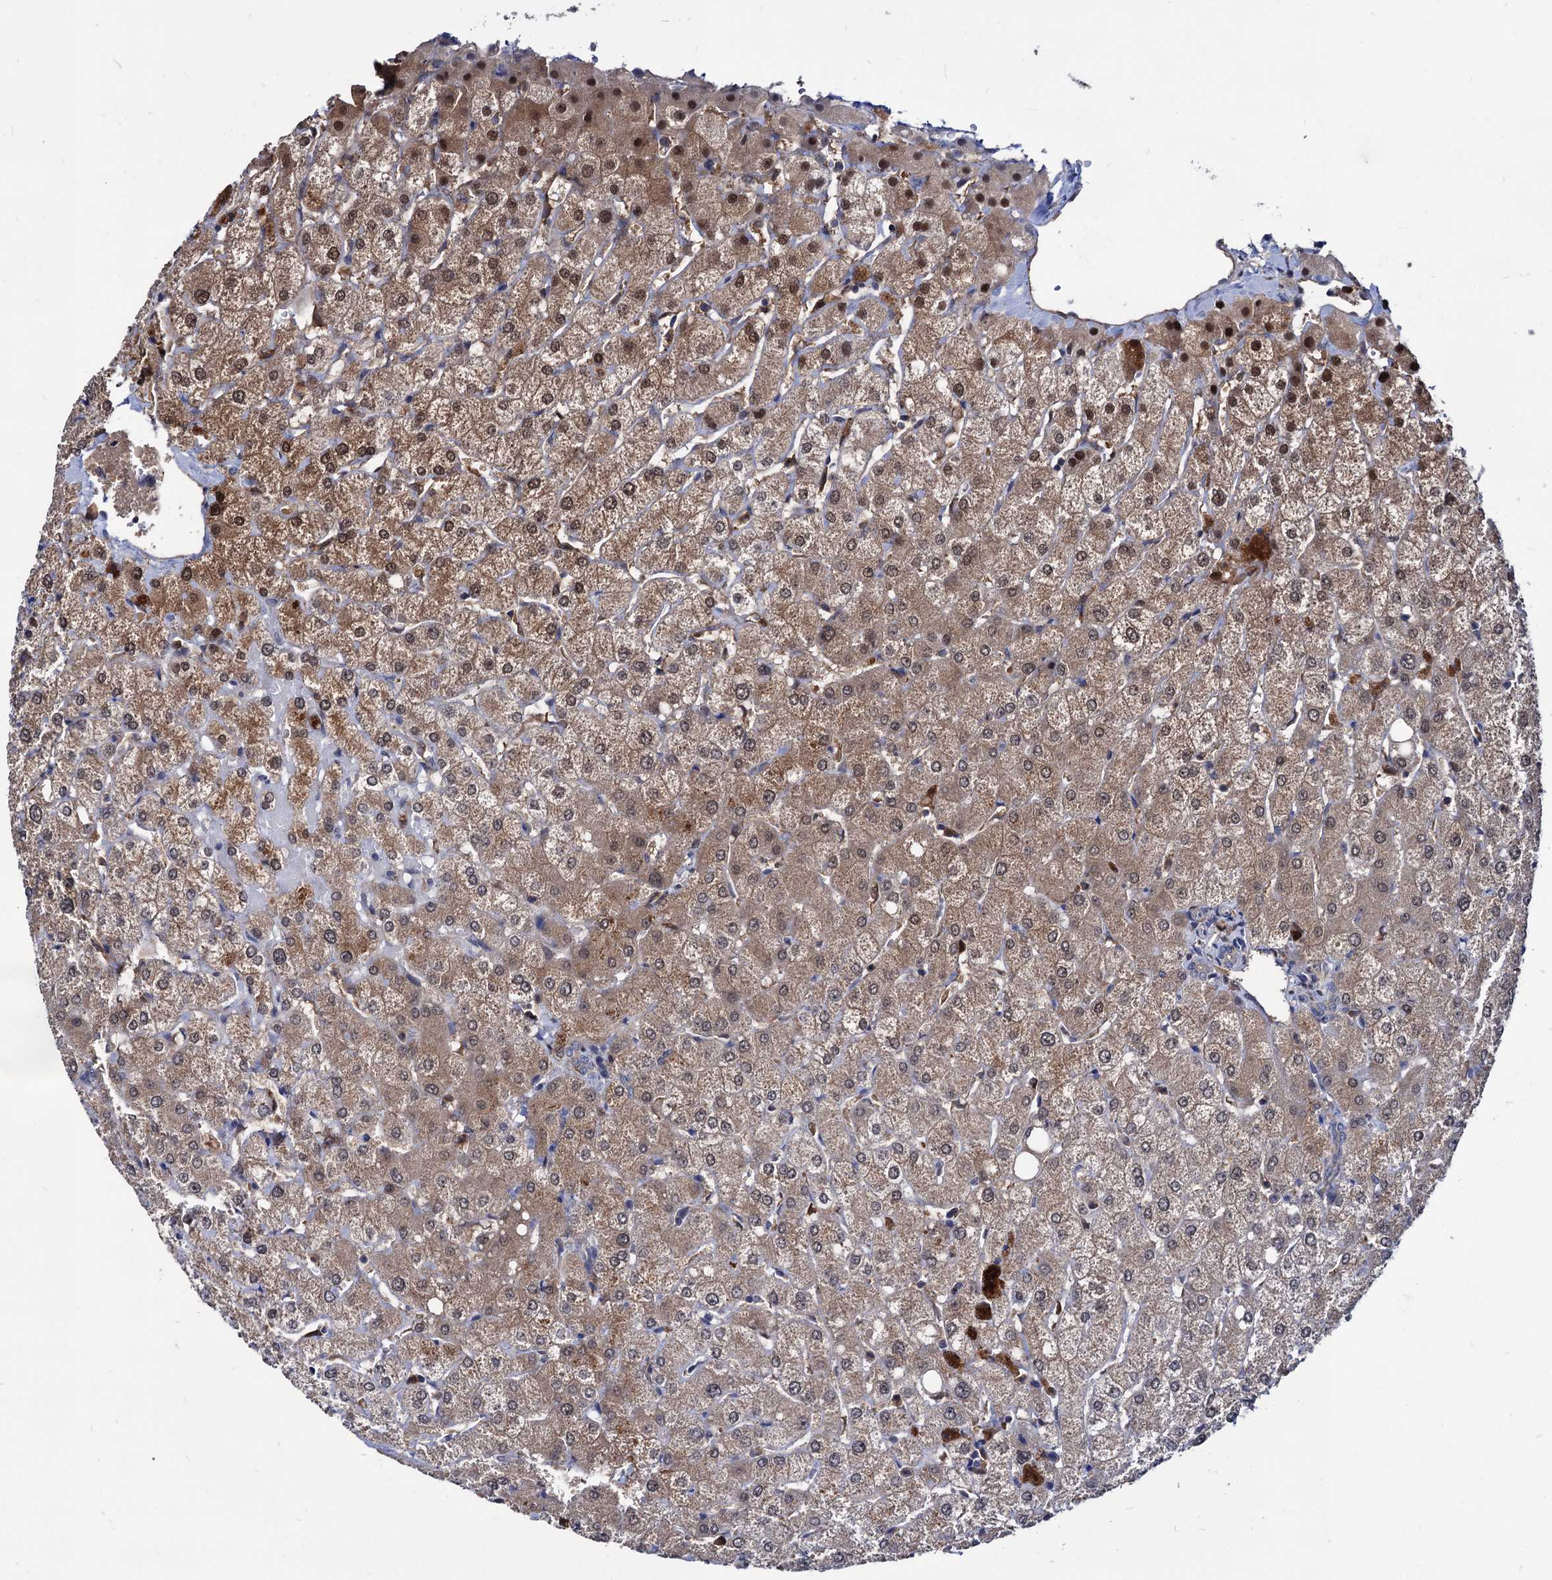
{"staining": {"intensity": "negative", "quantity": "none", "location": "none"}, "tissue": "liver", "cell_type": "Cholangiocytes", "image_type": "normal", "snomed": [{"axis": "morphology", "description": "Normal tissue, NOS"}, {"axis": "topography", "description": "Liver"}], "caption": "Liver was stained to show a protein in brown. There is no significant staining in cholangiocytes. The staining was performed using DAB to visualize the protein expression in brown, while the nuclei were stained in blue with hematoxylin (Magnification: 20x).", "gene": "CPPED1", "patient": {"sex": "female", "age": 54}}